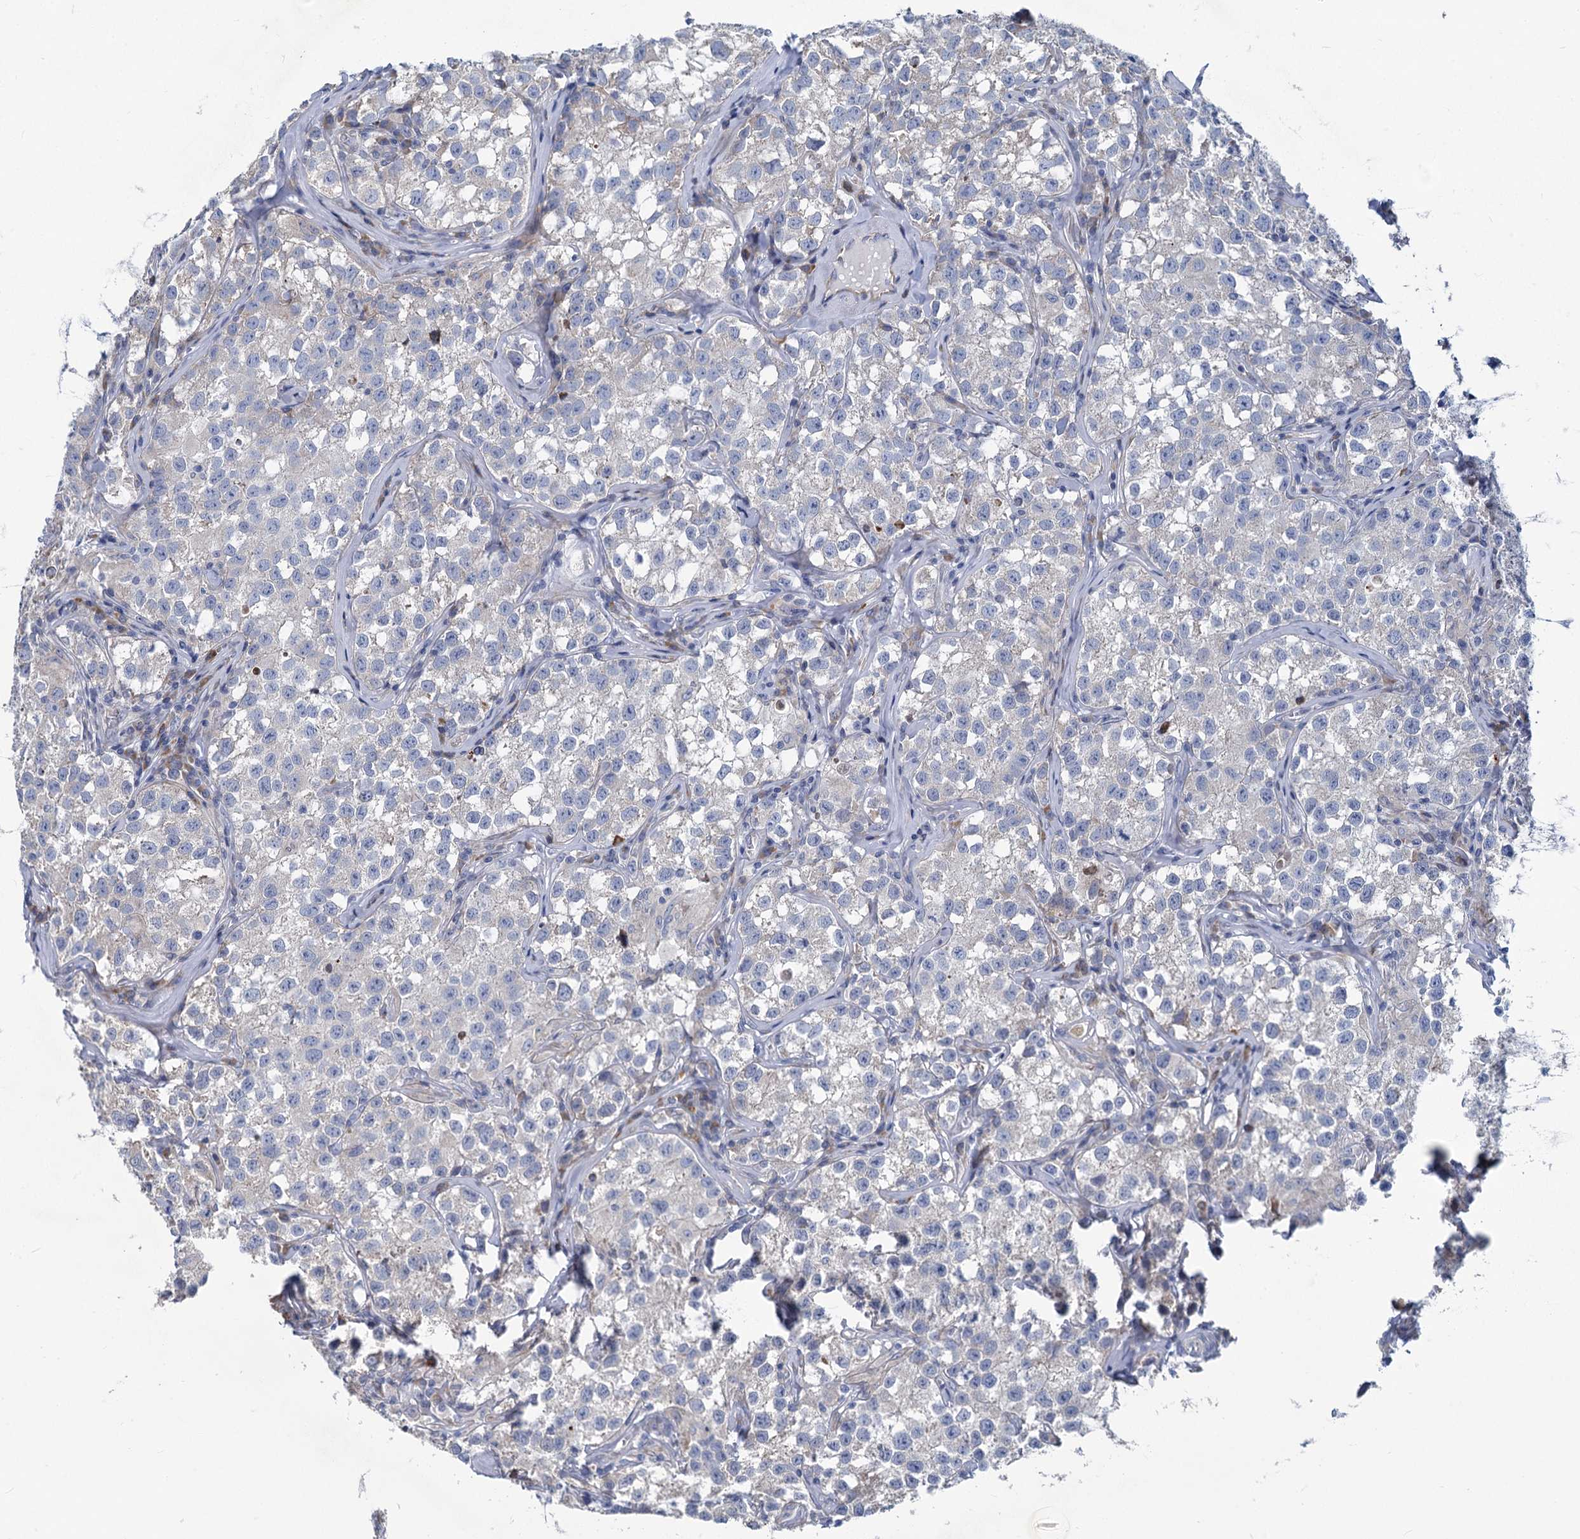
{"staining": {"intensity": "negative", "quantity": "none", "location": "none"}, "tissue": "testis cancer", "cell_type": "Tumor cells", "image_type": "cancer", "snomed": [{"axis": "morphology", "description": "Seminoma, NOS"}, {"axis": "morphology", "description": "Carcinoma, Embryonal, NOS"}, {"axis": "topography", "description": "Testis"}], "caption": "Tumor cells show no significant expression in seminoma (testis). (Immunohistochemistry, brightfield microscopy, high magnification).", "gene": "PRSS35", "patient": {"sex": "male", "age": 43}}